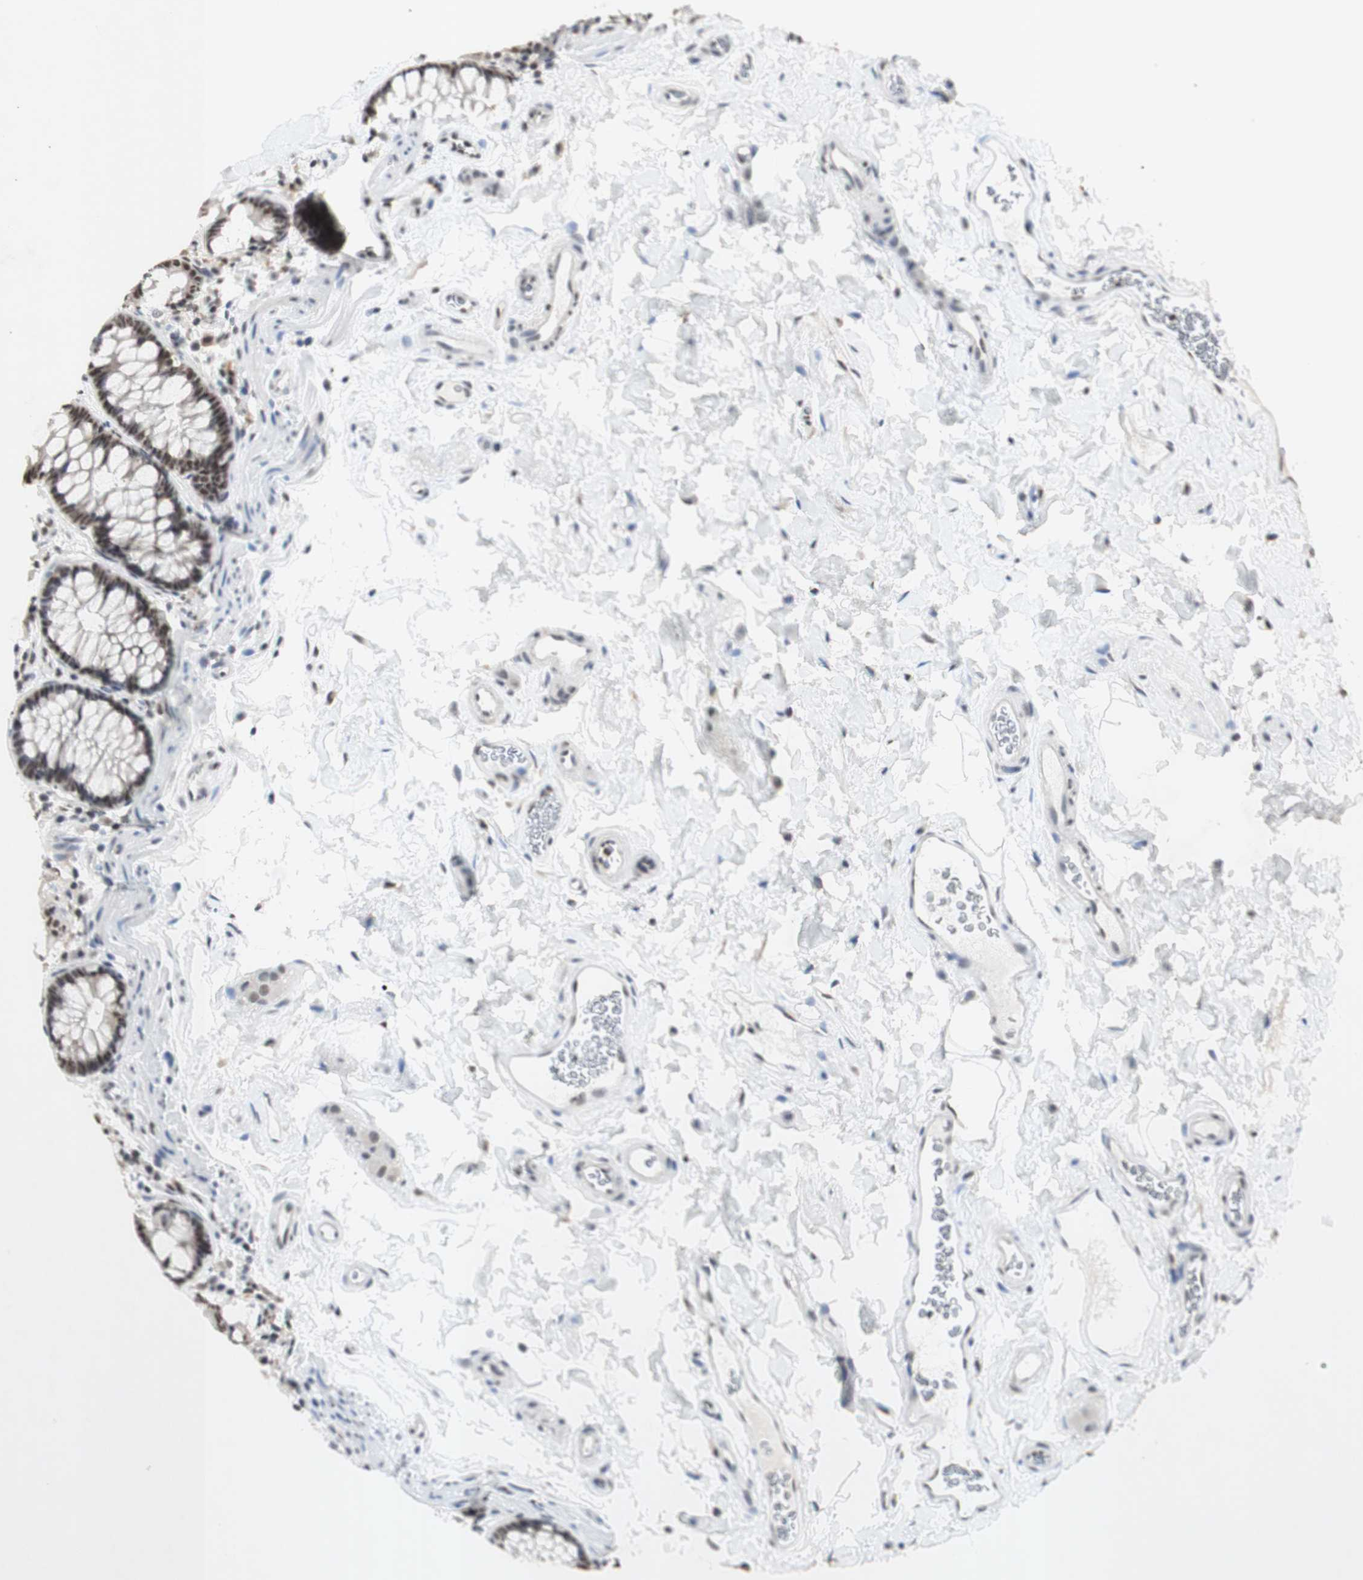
{"staining": {"intensity": "moderate", "quantity": ">75%", "location": "nuclear"}, "tissue": "colon", "cell_type": "Endothelial cells", "image_type": "normal", "snomed": [{"axis": "morphology", "description": "Normal tissue, NOS"}, {"axis": "topography", "description": "Colon"}], "caption": "Colon was stained to show a protein in brown. There is medium levels of moderate nuclear positivity in approximately >75% of endothelial cells. The staining was performed using DAB (3,3'-diaminobenzidine) to visualize the protein expression in brown, while the nuclei were stained in blue with hematoxylin (Magnification: 20x).", "gene": "SNRPB", "patient": {"sex": "female", "age": 80}}